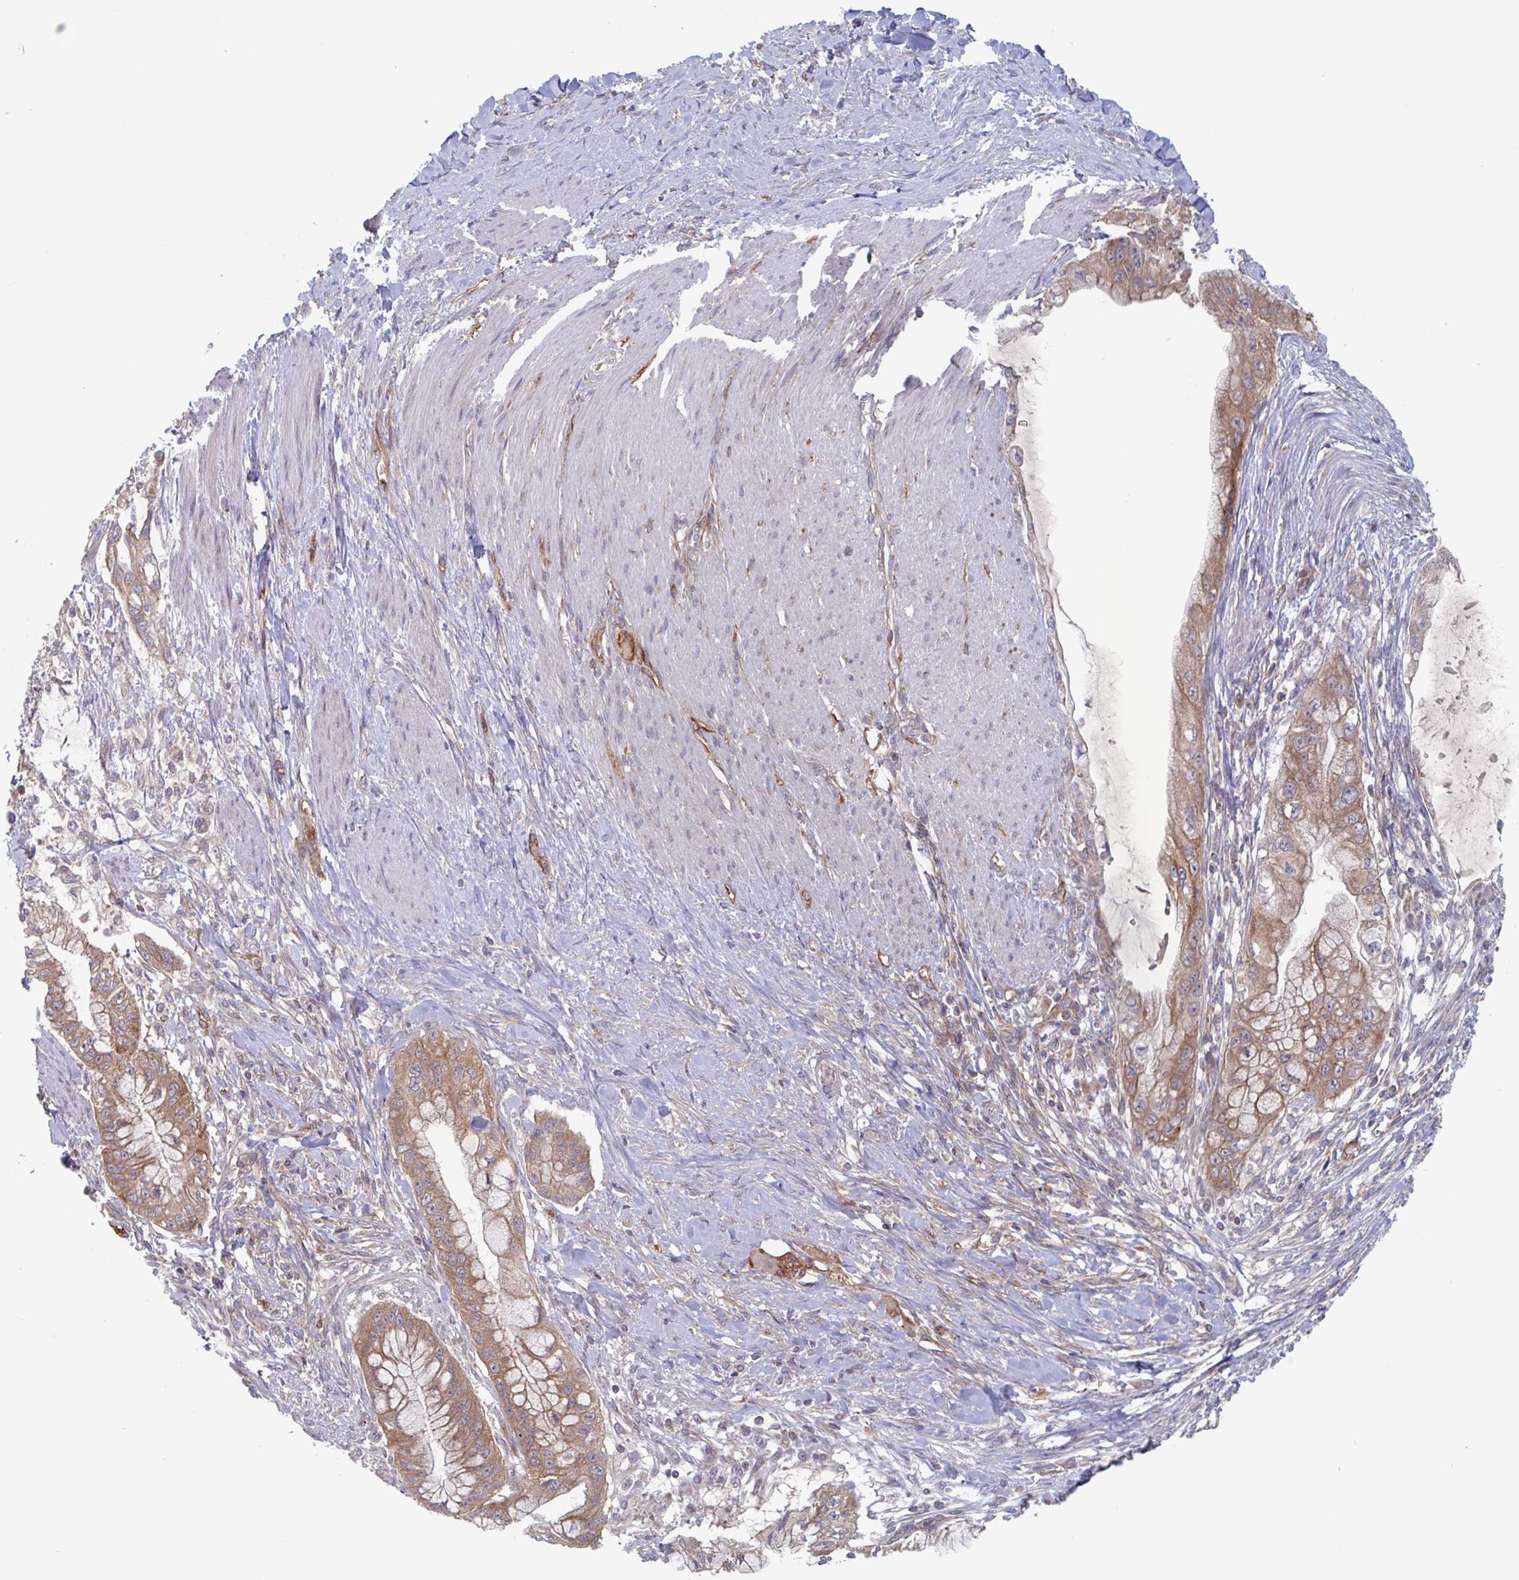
{"staining": {"intensity": "moderate", "quantity": ">75%", "location": "cytoplasmic/membranous"}, "tissue": "pancreatic cancer", "cell_type": "Tumor cells", "image_type": "cancer", "snomed": [{"axis": "morphology", "description": "Adenocarcinoma, NOS"}, {"axis": "topography", "description": "Pancreas"}], "caption": "This image reveals IHC staining of human adenocarcinoma (pancreatic), with medium moderate cytoplasmic/membranous staining in about >75% of tumor cells.", "gene": "SURF1", "patient": {"sex": "male", "age": 48}}